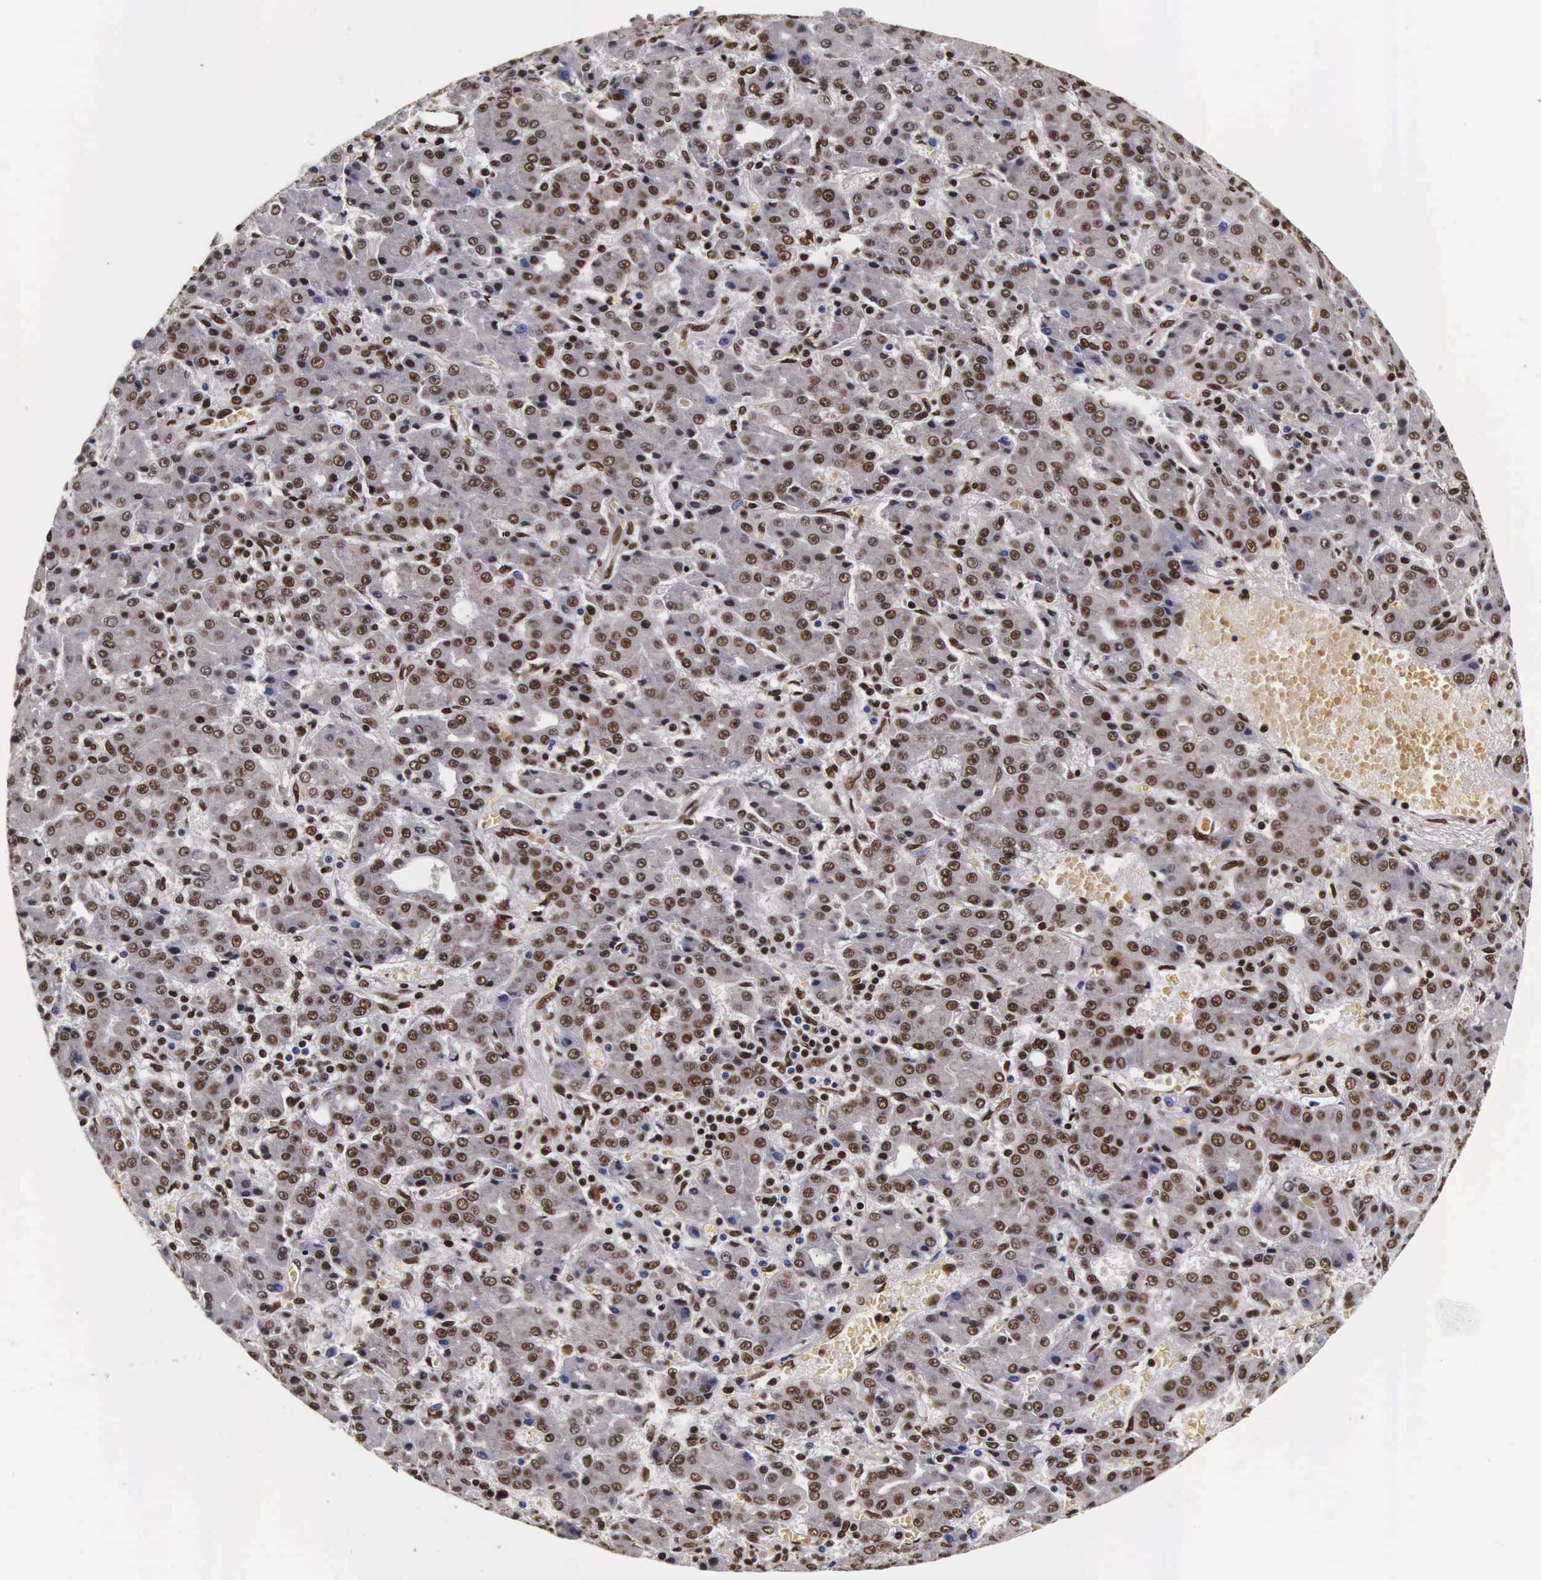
{"staining": {"intensity": "moderate", "quantity": ">75%", "location": "nuclear"}, "tissue": "liver cancer", "cell_type": "Tumor cells", "image_type": "cancer", "snomed": [{"axis": "morphology", "description": "Carcinoma, Hepatocellular, NOS"}, {"axis": "topography", "description": "Liver"}], "caption": "Protein expression analysis of liver cancer exhibits moderate nuclear staining in approximately >75% of tumor cells.", "gene": "PABPN1", "patient": {"sex": "male", "age": 69}}